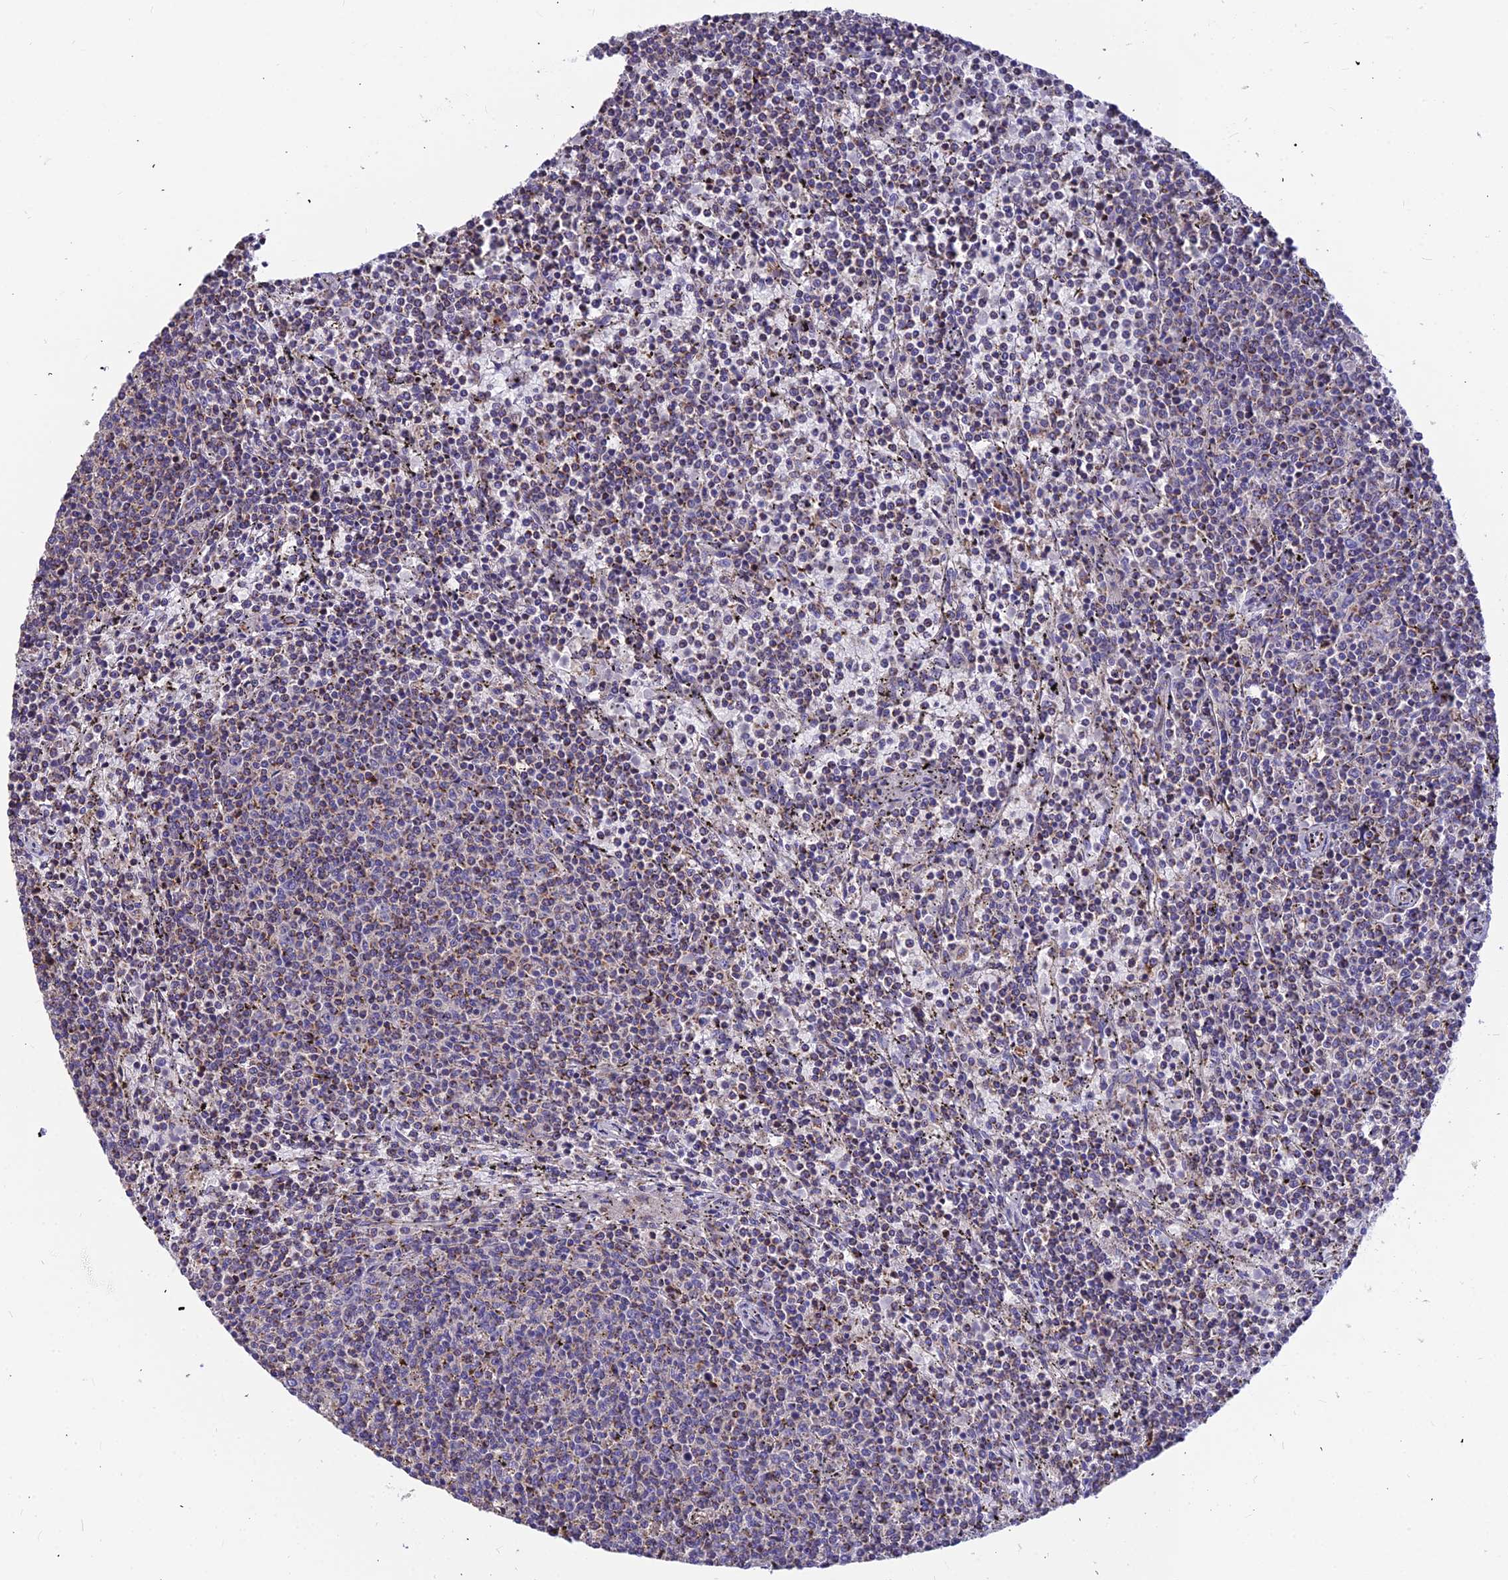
{"staining": {"intensity": "weak", "quantity": "25%-75%", "location": "cytoplasmic/membranous"}, "tissue": "lymphoma", "cell_type": "Tumor cells", "image_type": "cancer", "snomed": [{"axis": "morphology", "description": "Malignant lymphoma, non-Hodgkin's type, Low grade"}, {"axis": "topography", "description": "Spleen"}], "caption": "Immunohistochemical staining of lymphoma demonstrates low levels of weak cytoplasmic/membranous protein expression in approximately 25%-75% of tumor cells.", "gene": "ASPHD1", "patient": {"sex": "female", "age": 50}}